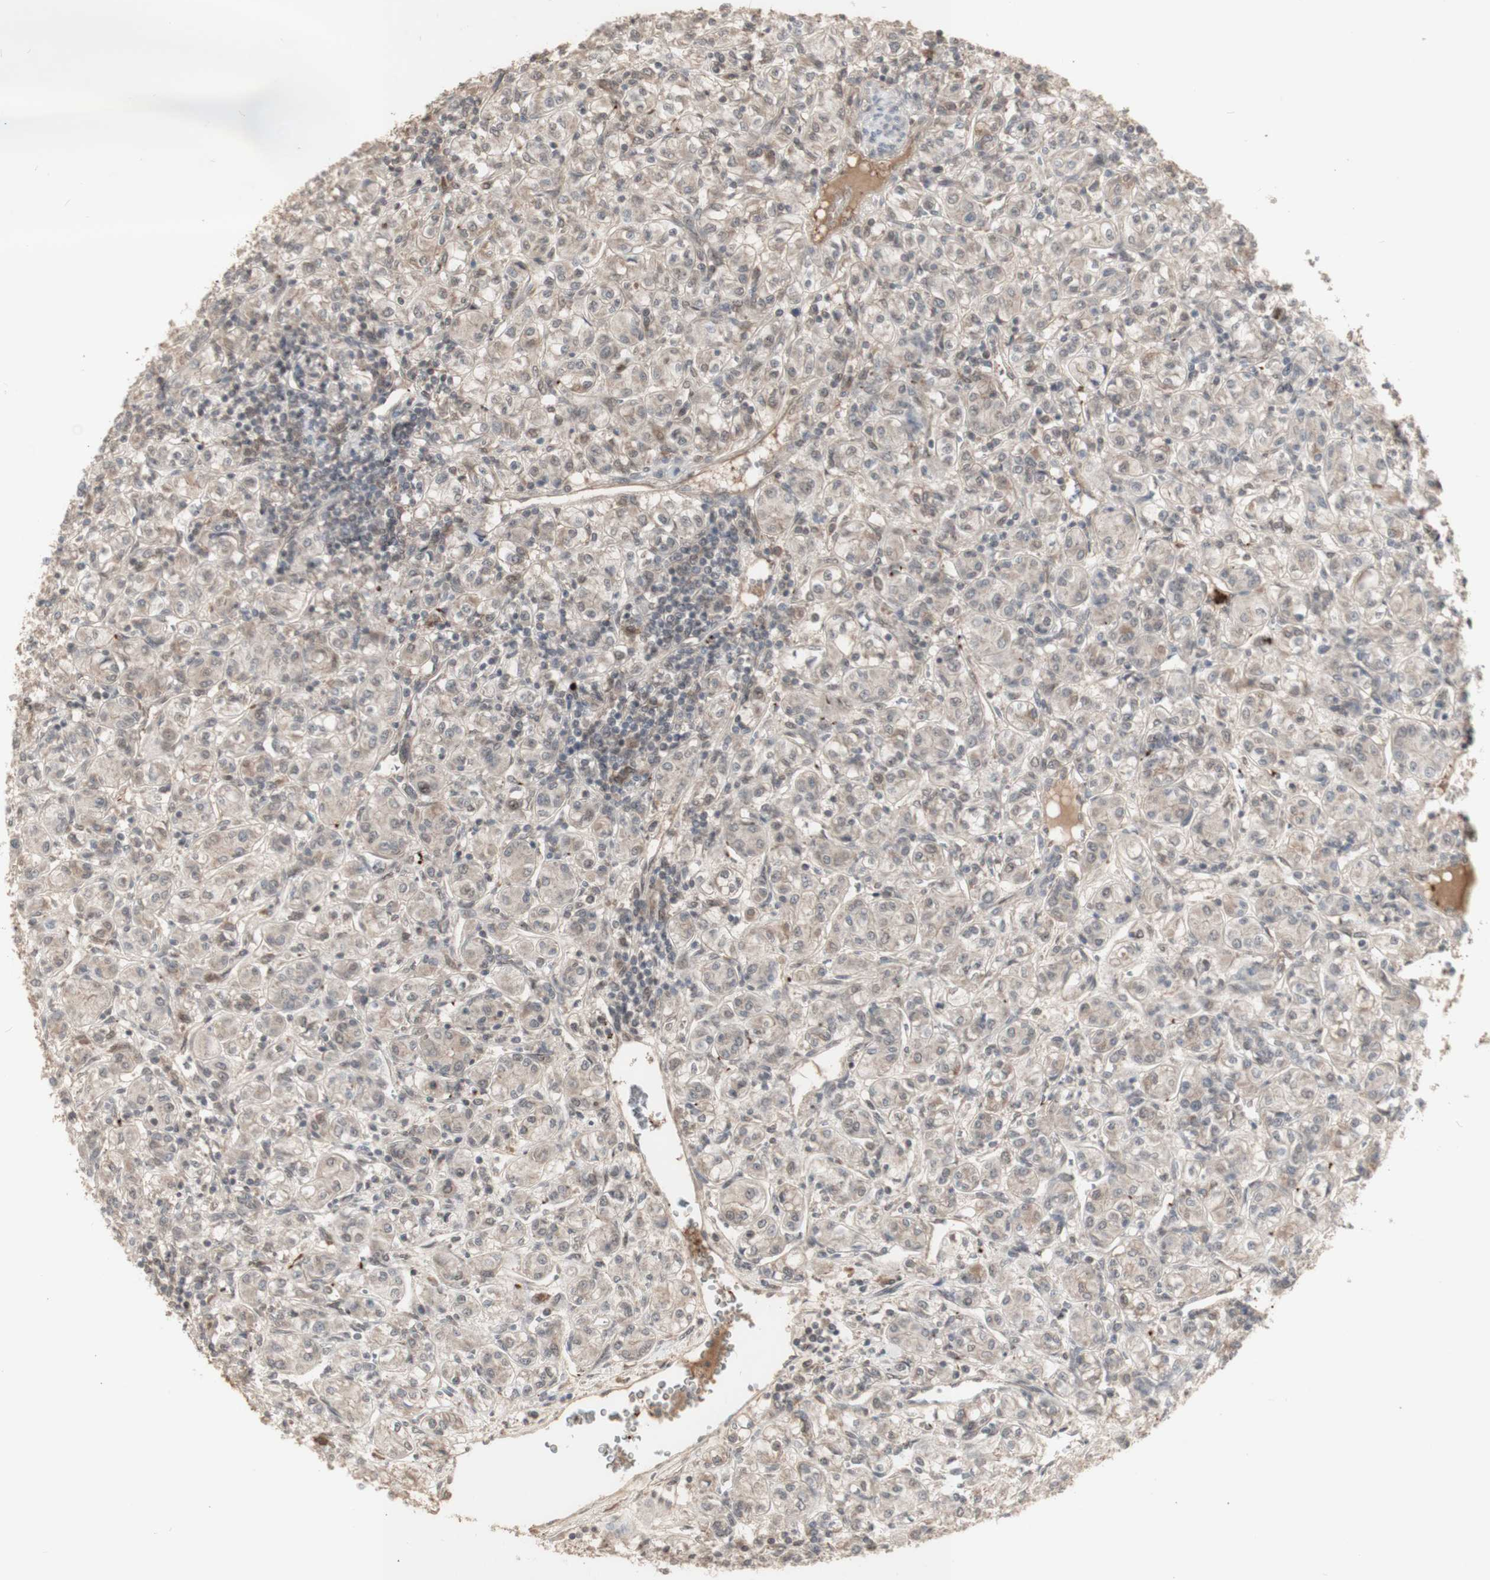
{"staining": {"intensity": "weak", "quantity": ">75%", "location": "cytoplasmic/membranous"}, "tissue": "renal cancer", "cell_type": "Tumor cells", "image_type": "cancer", "snomed": [{"axis": "morphology", "description": "Adenocarcinoma, NOS"}, {"axis": "topography", "description": "Kidney"}], "caption": "There is low levels of weak cytoplasmic/membranous expression in tumor cells of renal cancer, as demonstrated by immunohistochemical staining (brown color).", "gene": "ALOX12", "patient": {"sex": "male", "age": 77}}